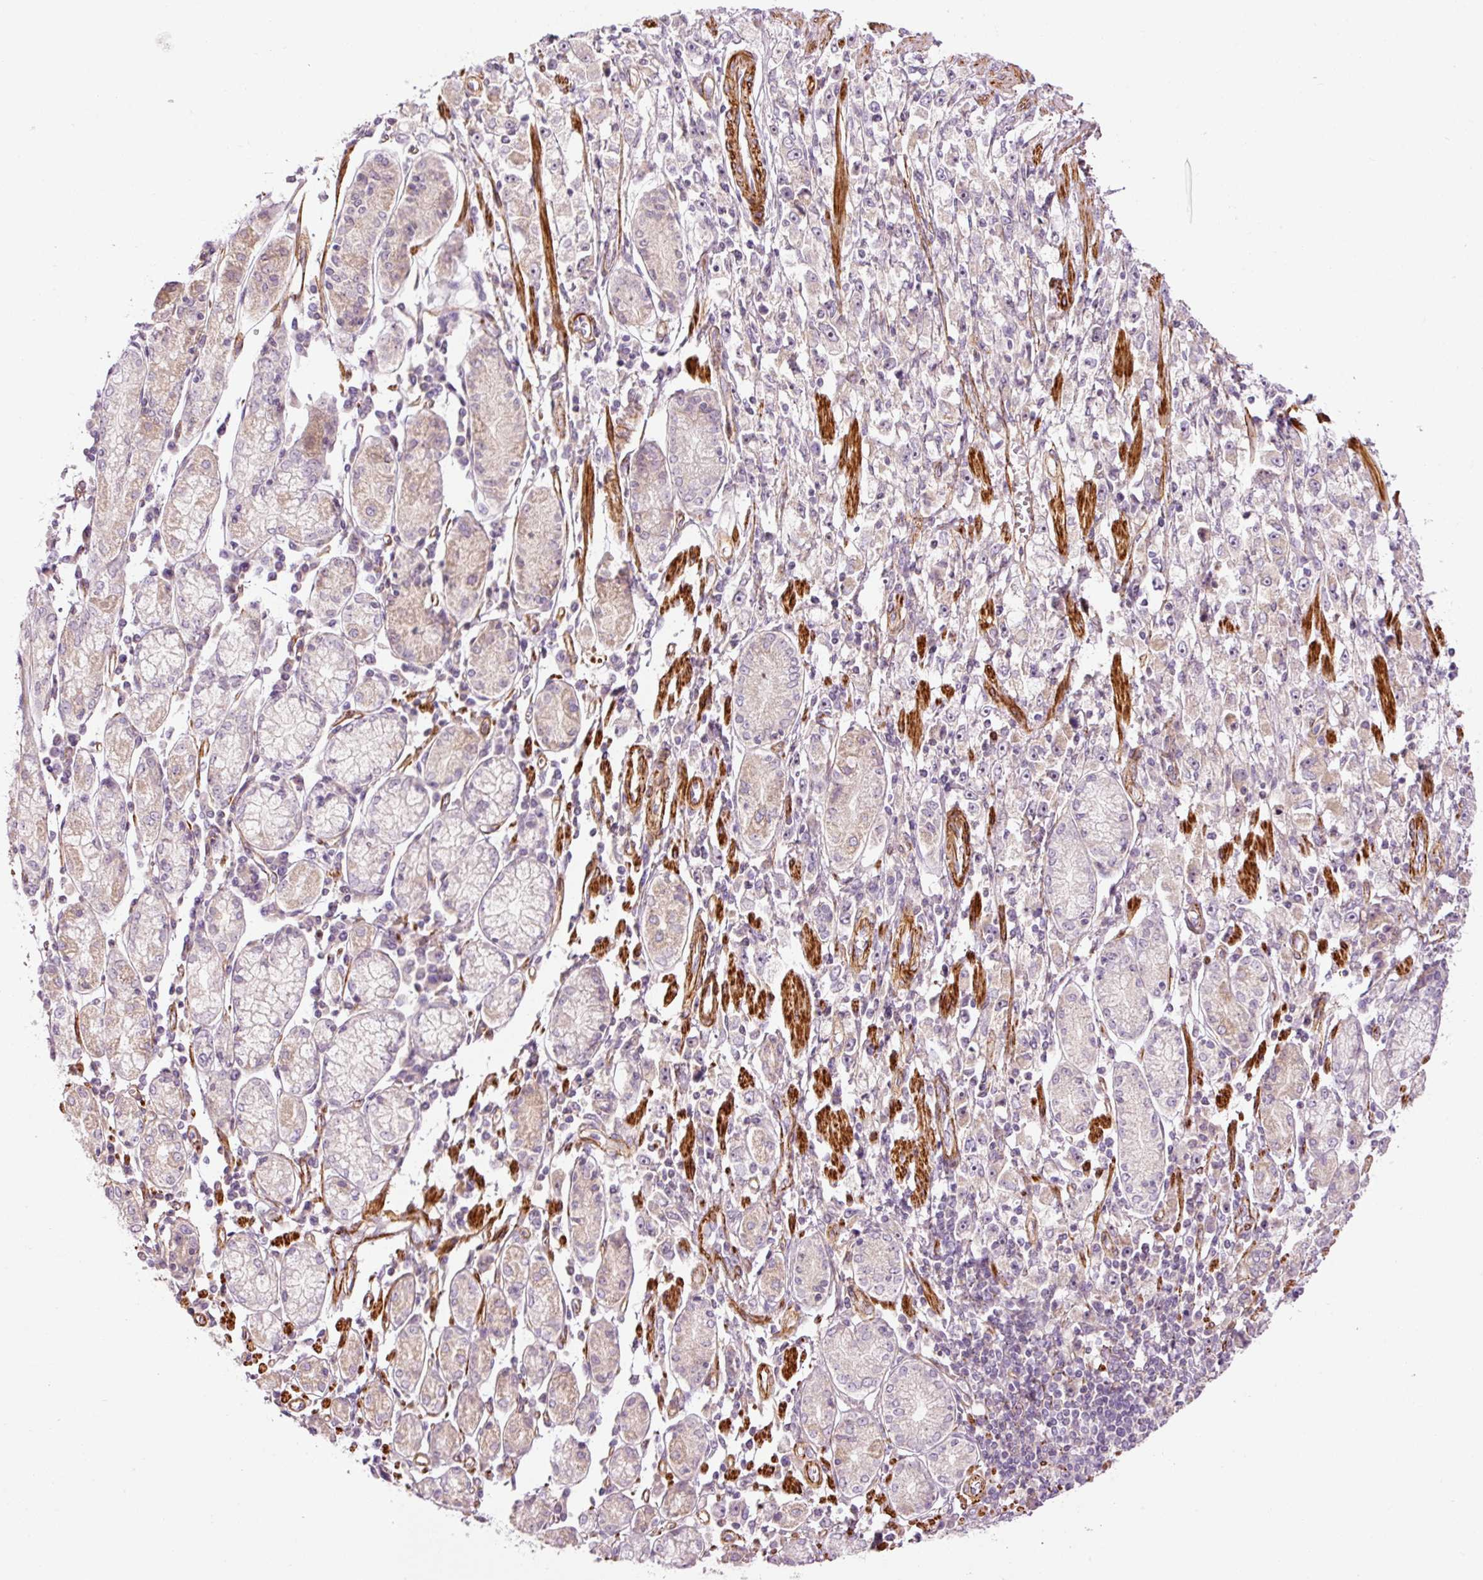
{"staining": {"intensity": "negative", "quantity": "none", "location": "none"}, "tissue": "stomach cancer", "cell_type": "Tumor cells", "image_type": "cancer", "snomed": [{"axis": "morphology", "description": "Adenocarcinoma, NOS"}, {"axis": "topography", "description": "Stomach"}], "caption": "Protein analysis of stomach cancer demonstrates no significant staining in tumor cells.", "gene": "ANKRD20A1", "patient": {"sex": "female", "age": 59}}